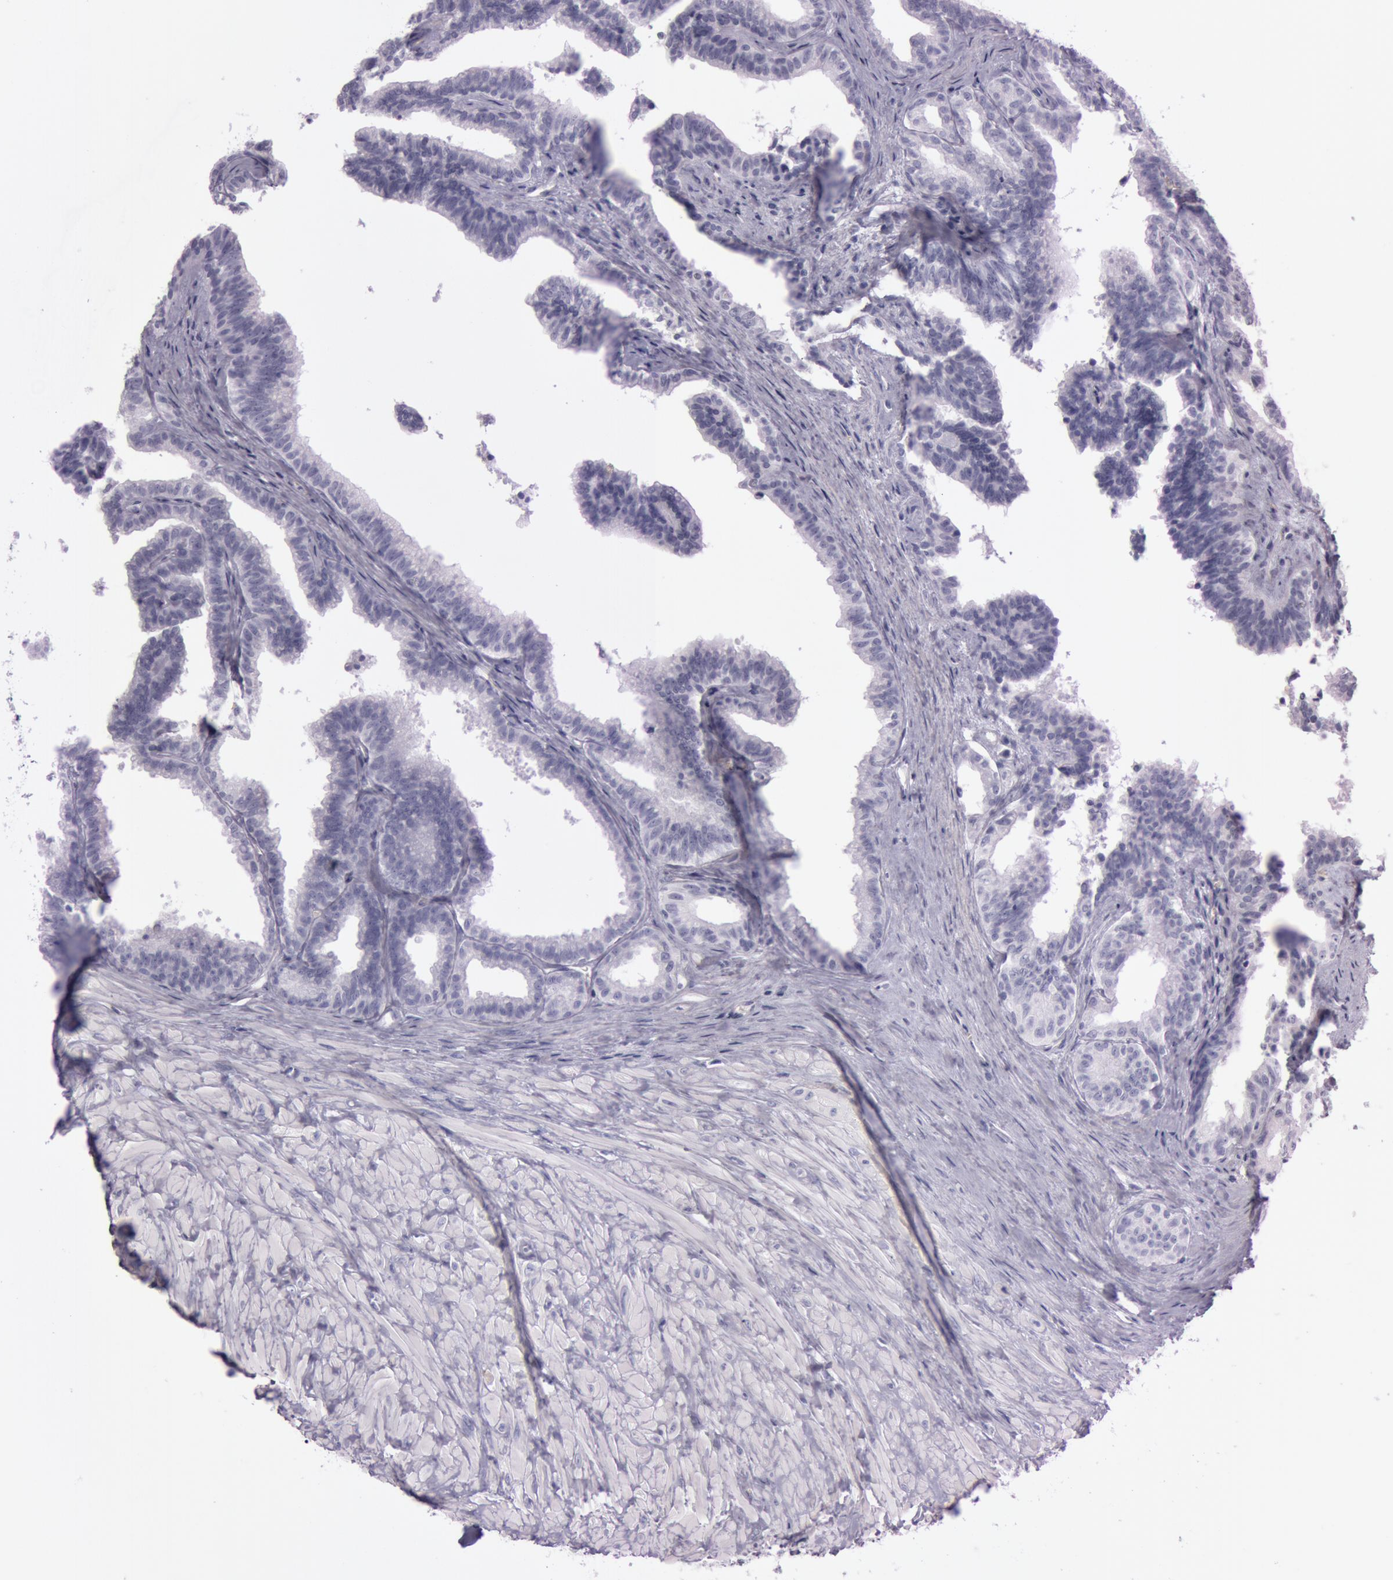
{"staining": {"intensity": "negative", "quantity": "none", "location": "none"}, "tissue": "seminal vesicle", "cell_type": "Glandular cells", "image_type": "normal", "snomed": [{"axis": "morphology", "description": "Normal tissue, NOS"}, {"axis": "topography", "description": "Seminal veicle"}], "caption": "Seminal vesicle stained for a protein using immunohistochemistry (IHC) reveals no staining glandular cells.", "gene": "FOLH1", "patient": {"sex": "male", "age": 26}}